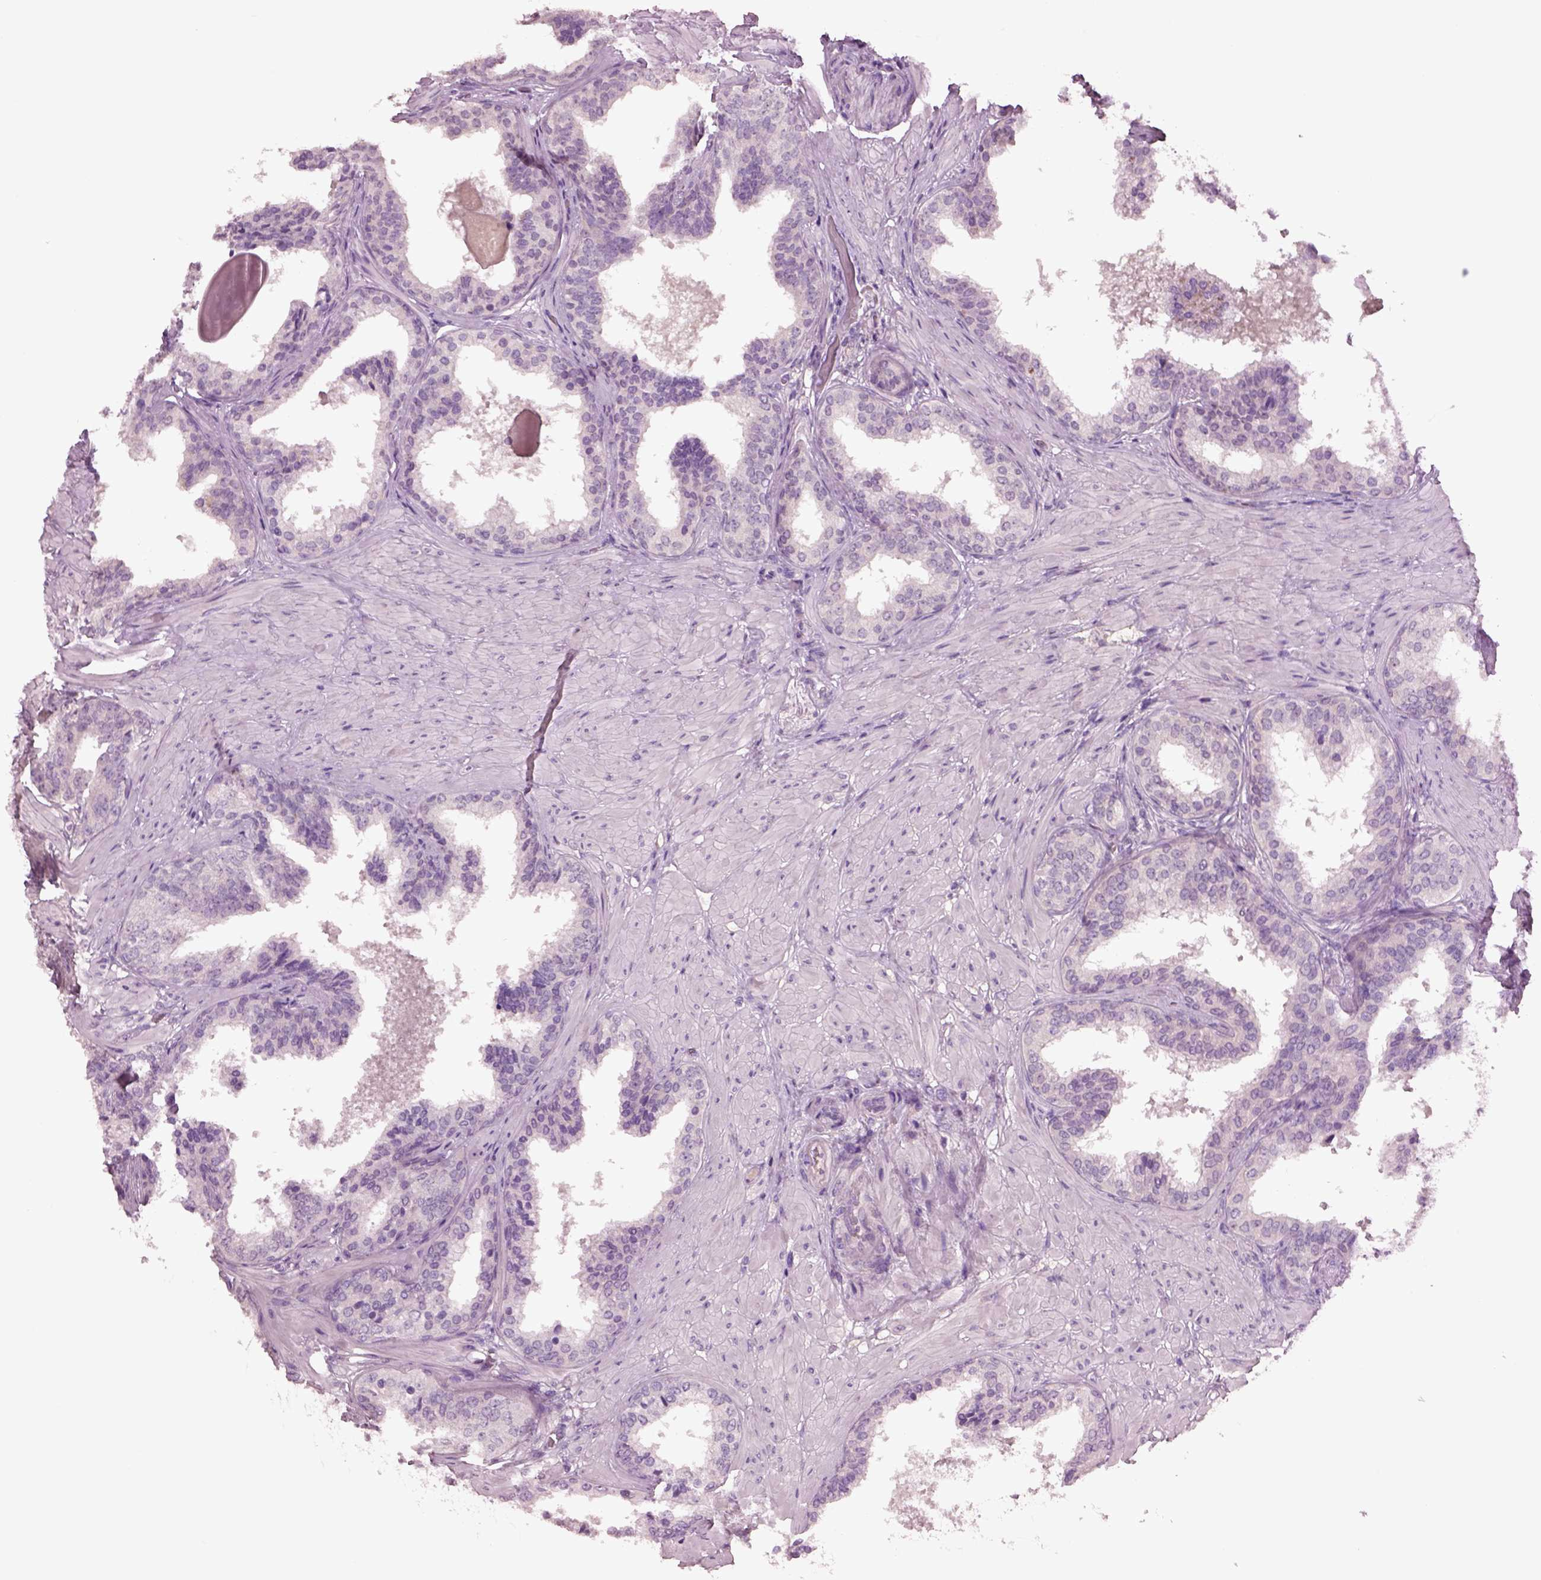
{"staining": {"intensity": "negative", "quantity": "none", "location": "none"}, "tissue": "prostate cancer", "cell_type": "Tumor cells", "image_type": "cancer", "snomed": [{"axis": "morphology", "description": "Adenocarcinoma, Low grade"}, {"axis": "topography", "description": "Prostate"}], "caption": "A histopathology image of prostate cancer stained for a protein reveals no brown staining in tumor cells.", "gene": "CLPSL1", "patient": {"sex": "male", "age": 60}}